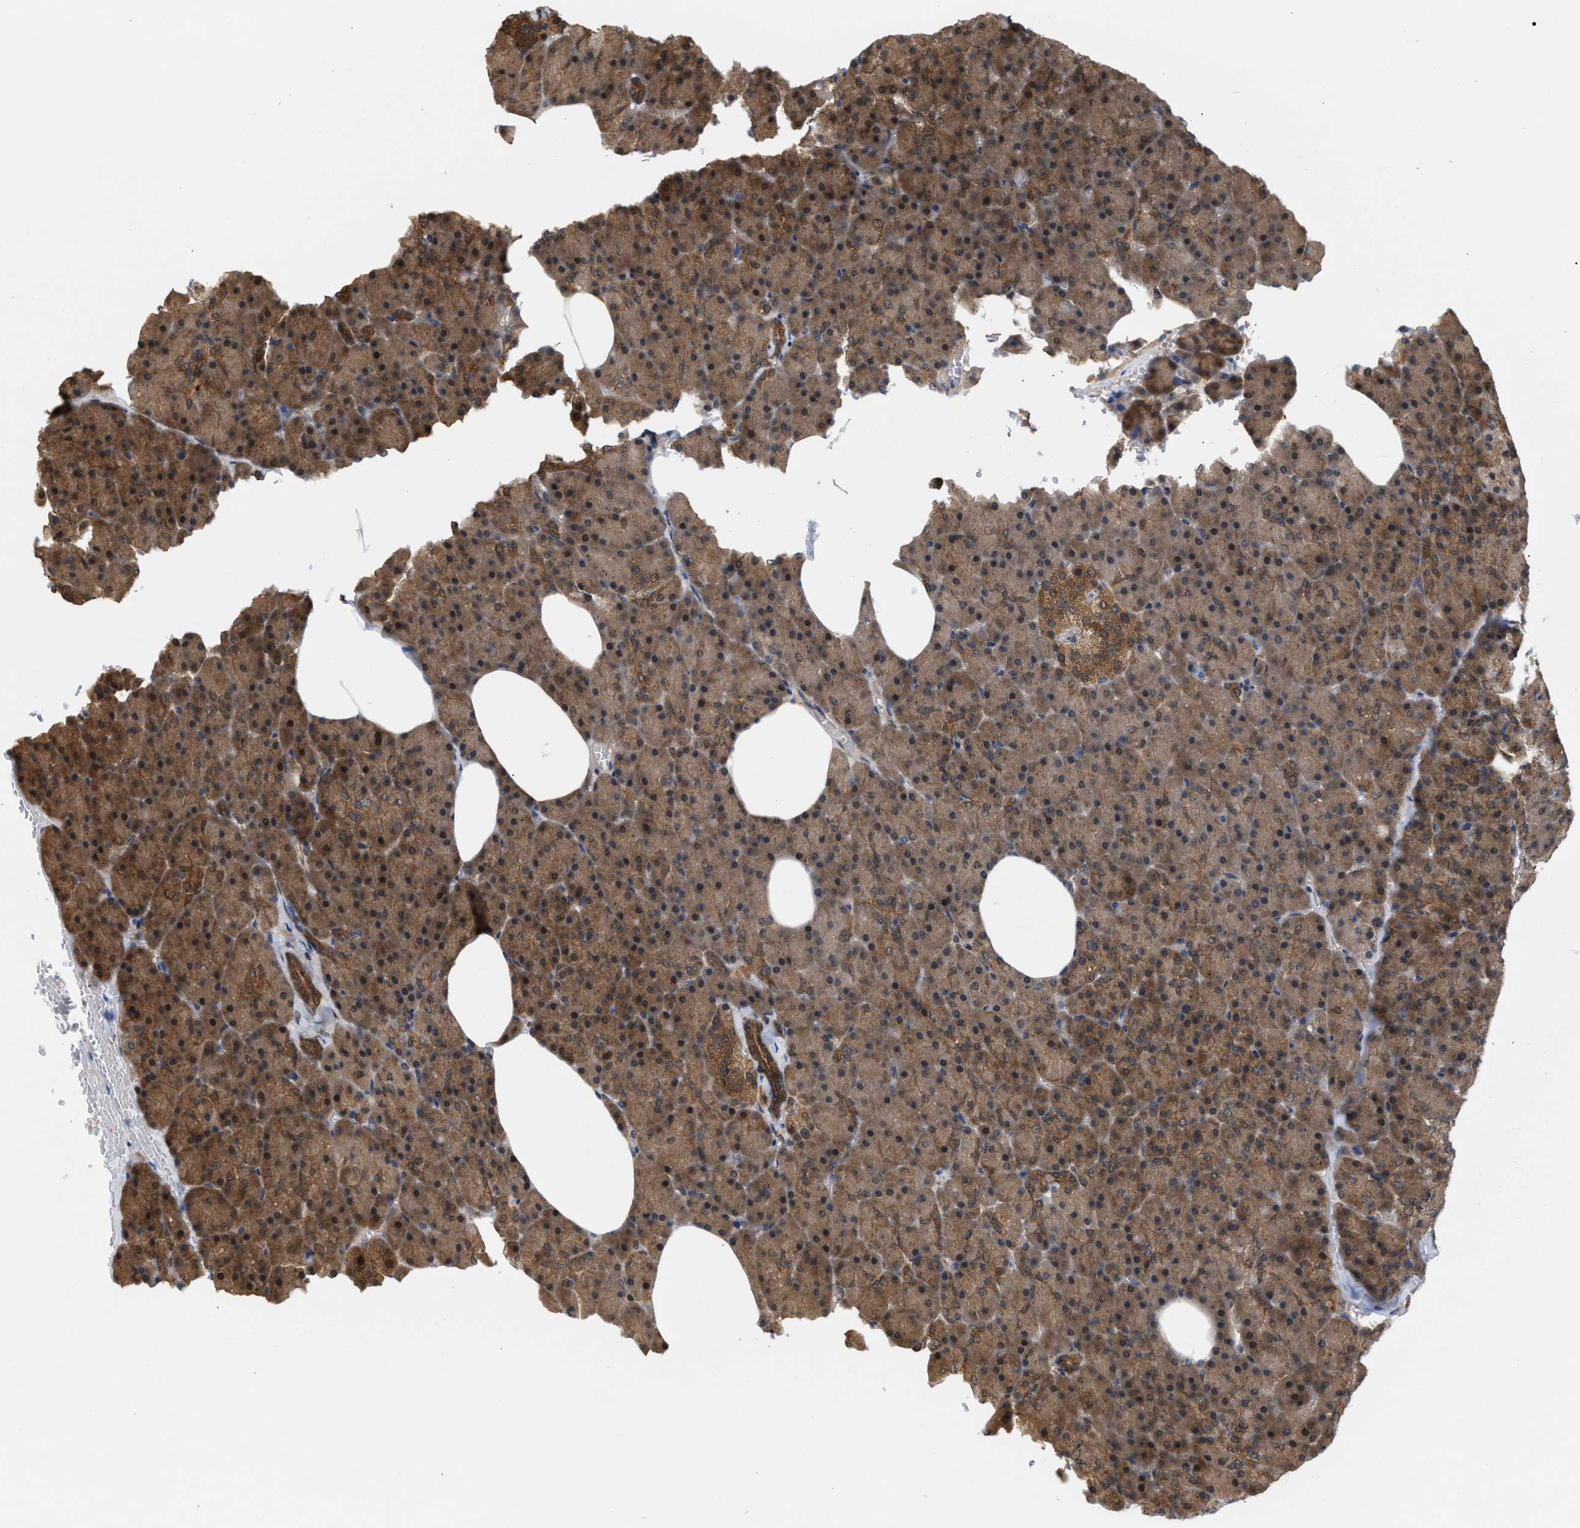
{"staining": {"intensity": "moderate", "quantity": ">75%", "location": "cytoplasmic/membranous,nuclear"}, "tissue": "pancreas", "cell_type": "Exocrine glandular cells", "image_type": "normal", "snomed": [{"axis": "morphology", "description": "Normal tissue, NOS"}, {"axis": "topography", "description": "Pancreas"}], "caption": "Protein staining of normal pancreas exhibits moderate cytoplasmic/membranous,nuclear positivity in approximately >75% of exocrine glandular cells.", "gene": "GLOD4", "patient": {"sex": "female", "age": 35}}